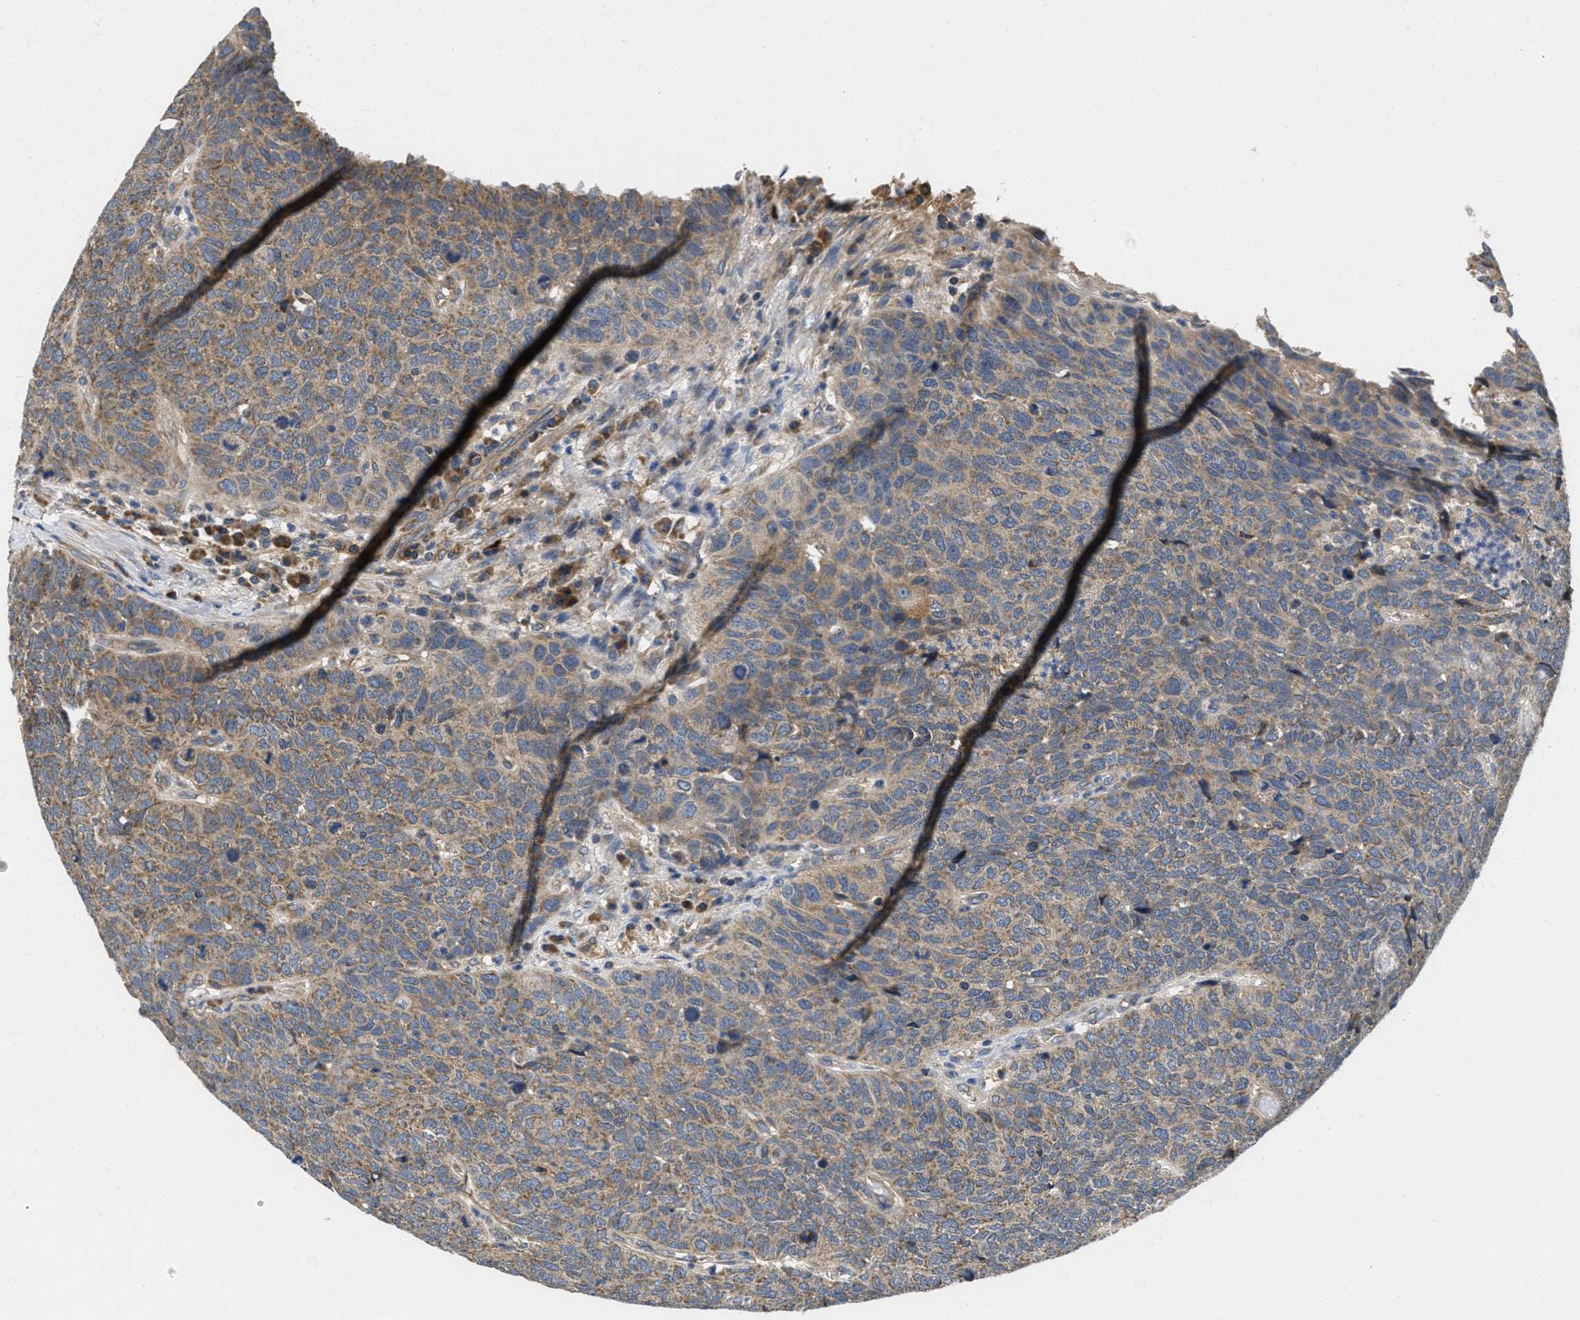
{"staining": {"intensity": "weak", "quantity": ">75%", "location": "cytoplasmic/membranous"}, "tissue": "head and neck cancer", "cell_type": "Tumor cells", "image_type": "cancer", "snomed": [{"axis": "morphology", "description": "Squamous cell carcinoma, NOS"}, {"axis": "topography", "description": "Head-Neck"}], "caption": "An immunohistochemistry photomicrograph of neoplastic tissue is shown. Protein staining in brown shows weak cytoplasmic/membranous positivity in head and neck cancer within tumor cells.", "gene": "GALK1", "patient": {"sex": "male", "age": 66}}